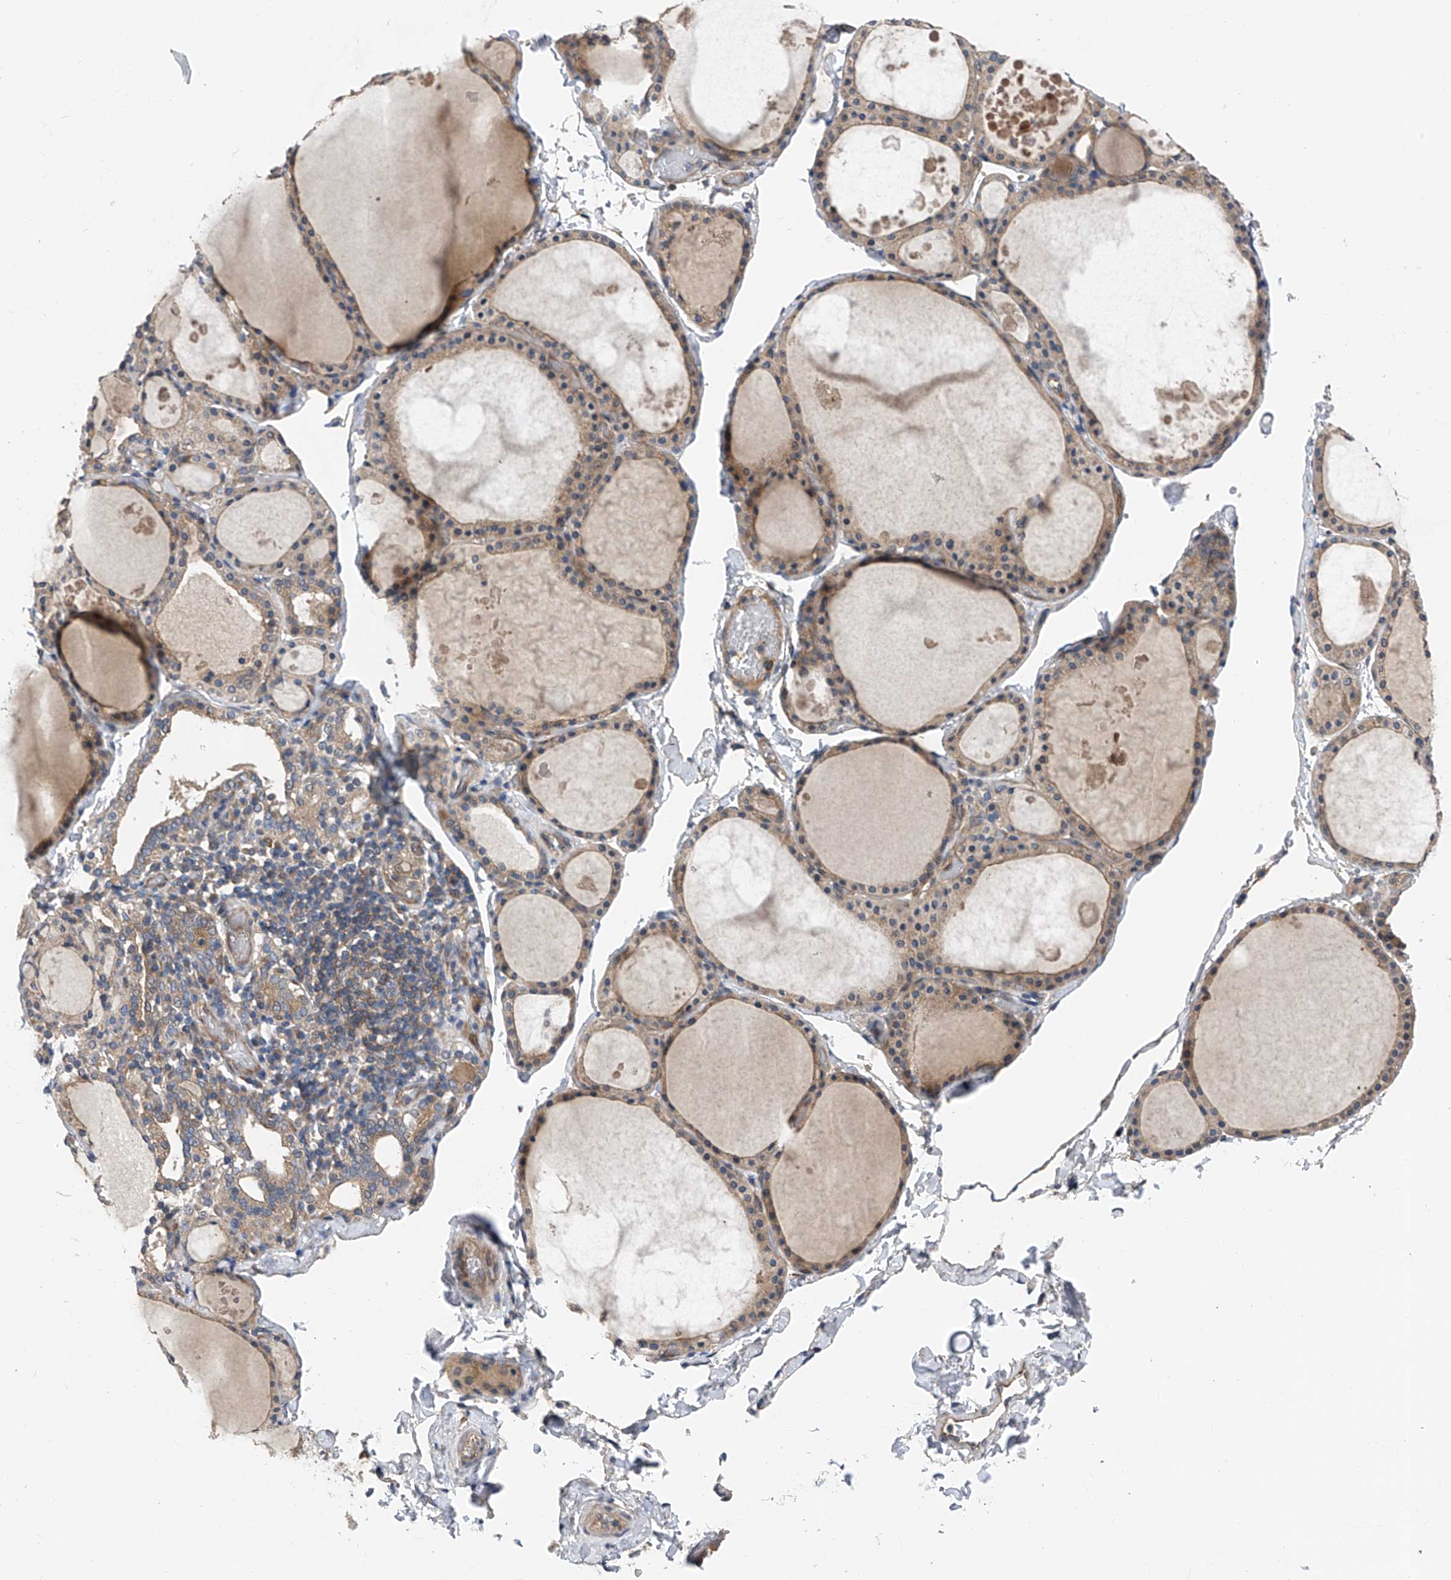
{"staining": {"intensity": "moderate", "quantity": "25%-75%", "location": "cytoplasmic/membranous"}, "tissue": "thyroid gland", "cell_type": "Glandular cells", "image_type": "normal", "snomed": [{"axis": "morphology", "description": "Normal tissue, NOS"}, {"axis": "topography", "description": "Thyroid gland"}], "caption": "High-power microscopy captured an IHC image of normal thyroid gland, revealing moderate cytoplasmic/membranous expression in approximately 25%-75% of glandular cells. (Brightfield microscopy of DAB IHC at high magnification).", "gene": "PTK2", "patient": {"sex": "male", "age": 56}}